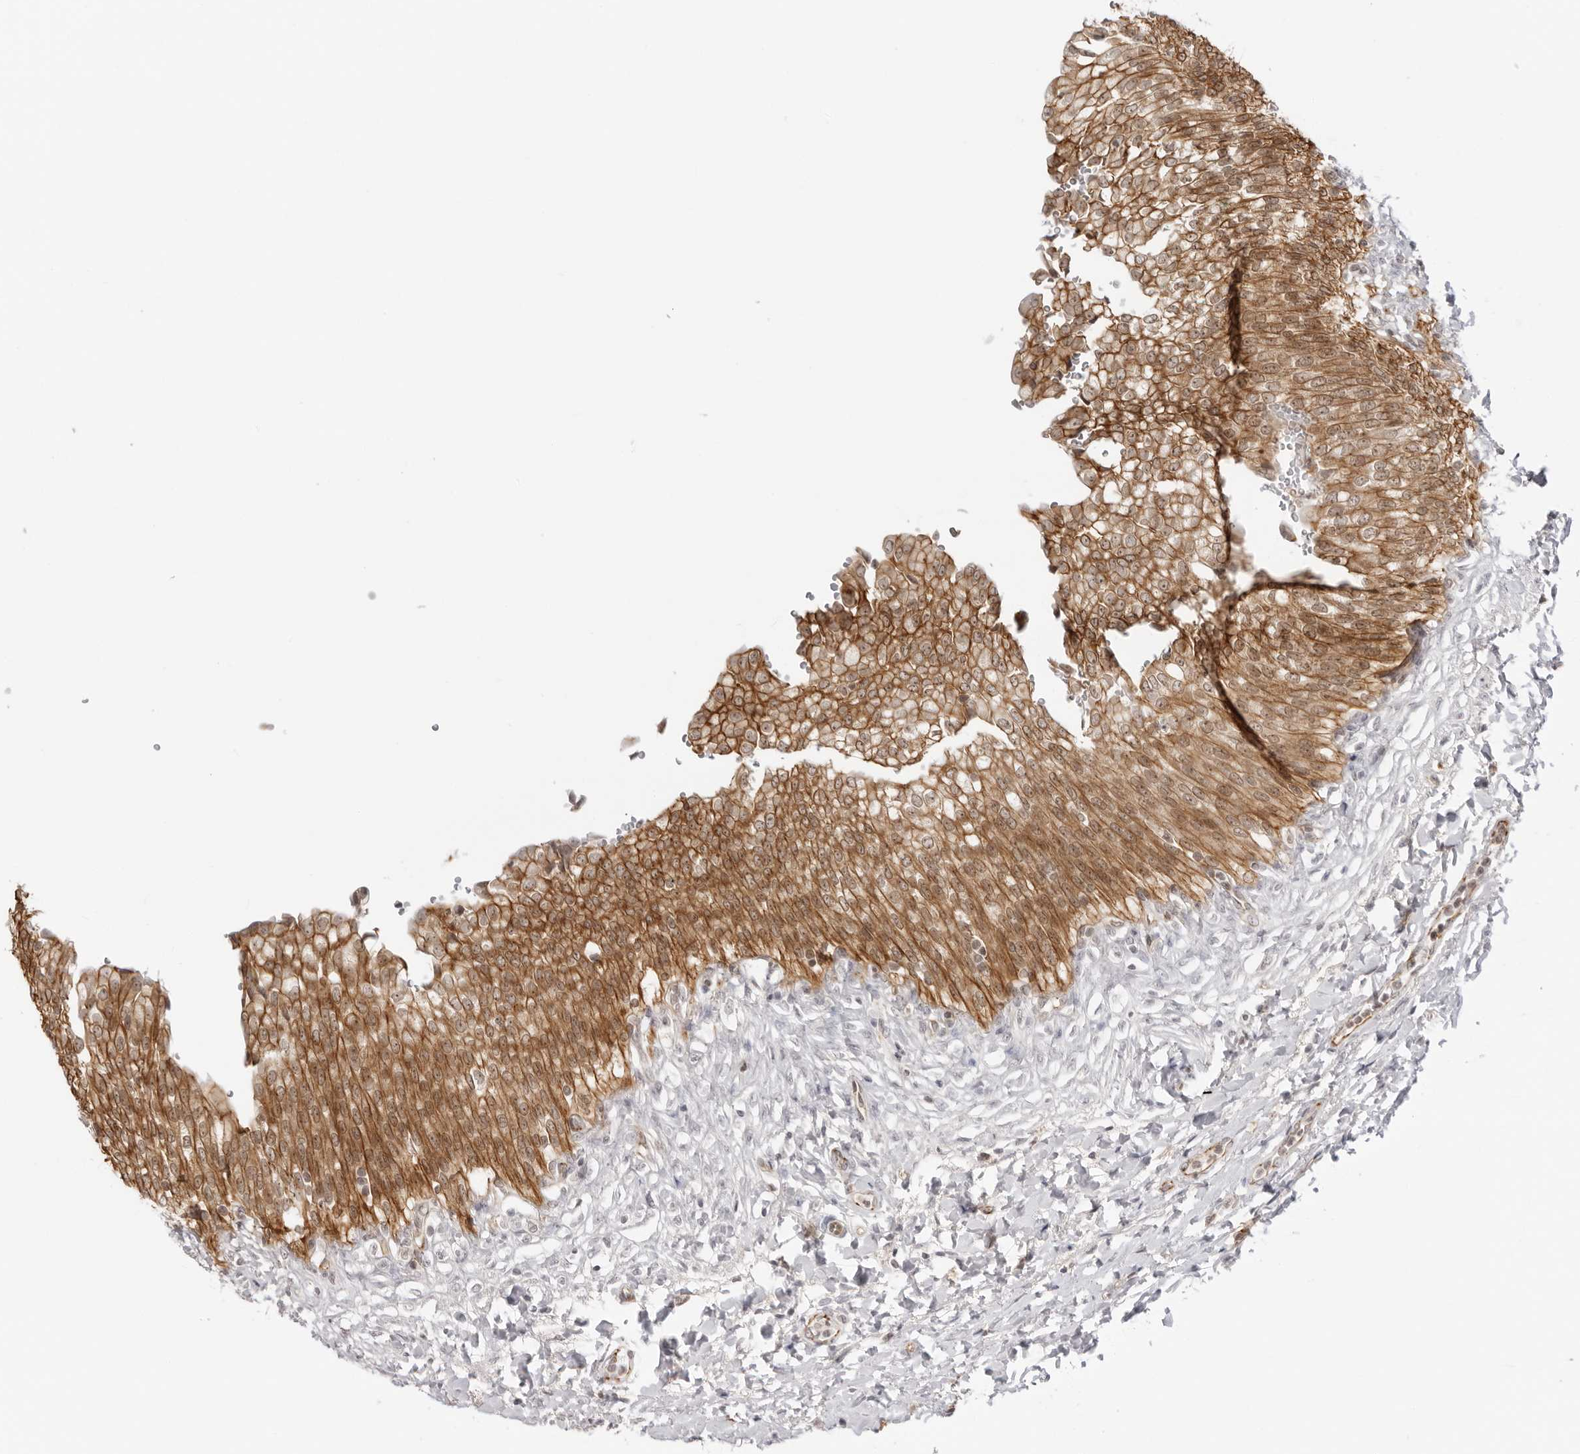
{"staining": {"intensity": "strong", "quantity": ">75%", "location": "cytoplasmic/membranous"}, "tissue": "urinary bladder", "cell_type": "Urothelial cells", "image_type": "normal", "snomed": [{"axis": "morphology", "description": "Urothelial carcinoma, High grade"}, {"axis": "topography", "description": "Urinary bladder"}], "caption": "Benign urinary bladder was stained to show a protein in brown. There is high levels of strong cytoplasmic/membranous staining in about >75% of urothelial cells.", "gene": "TRAPPC3", "patient": {"sex": "male", "age": 46}}